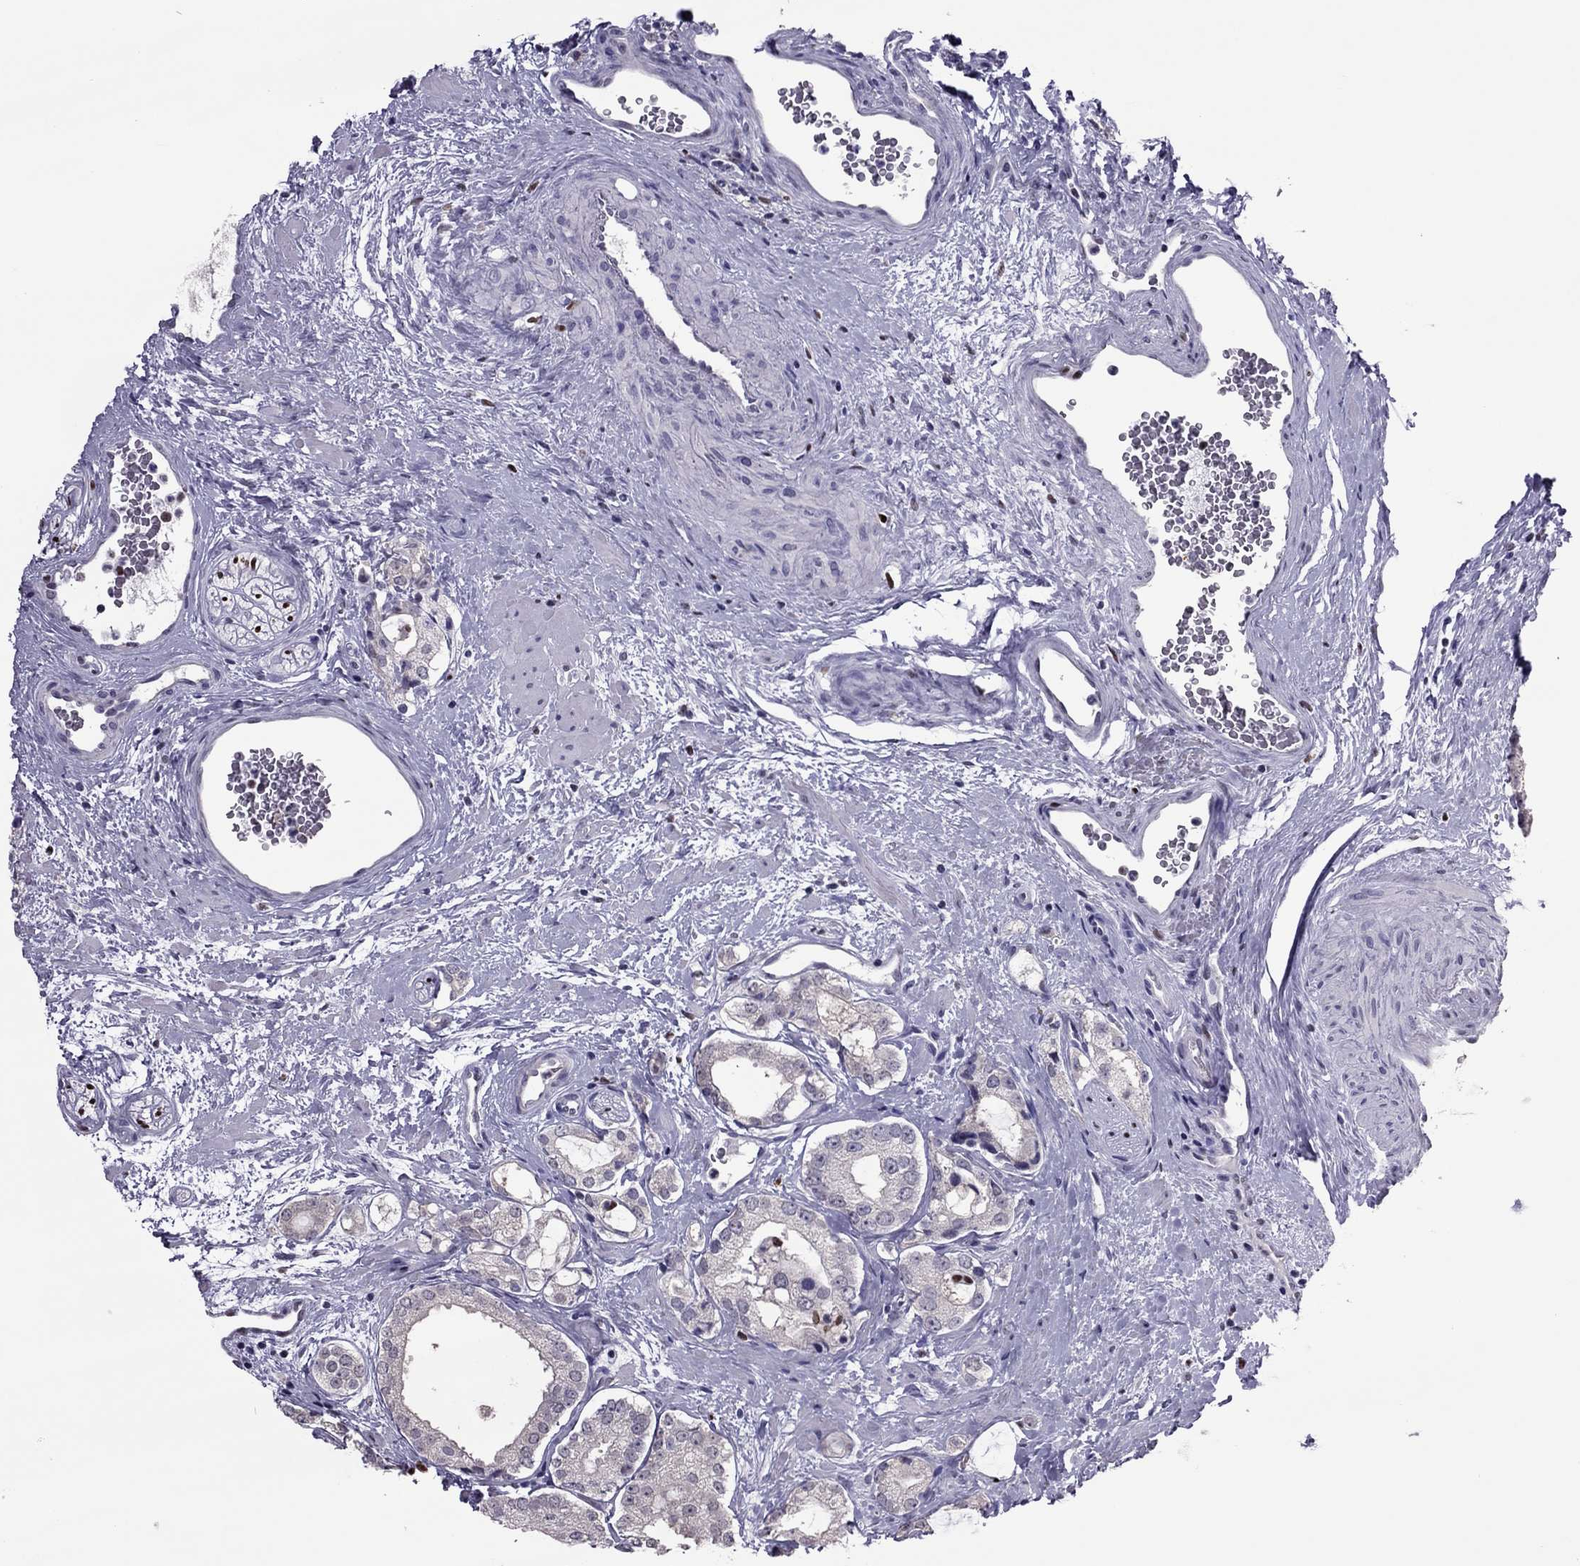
{"staining": {"intensity": "negative", "quantity": "none", "location": "none"}, "tissue": "prostate cancer", "cell_type": "Tumor cells", "image_type": "cancer", "snomed": [{"axis": "morphology", "description": "Adenocarcinoma, NOS"}, {"axis": "topography", "description": "Prostate"}], "caption": "Protein analysis of prostate adenocarcinoma demonstrates no significant staining in tumor cells.", "gene": "SPINT3", "patient": {"sex": "male", "age": 66}}